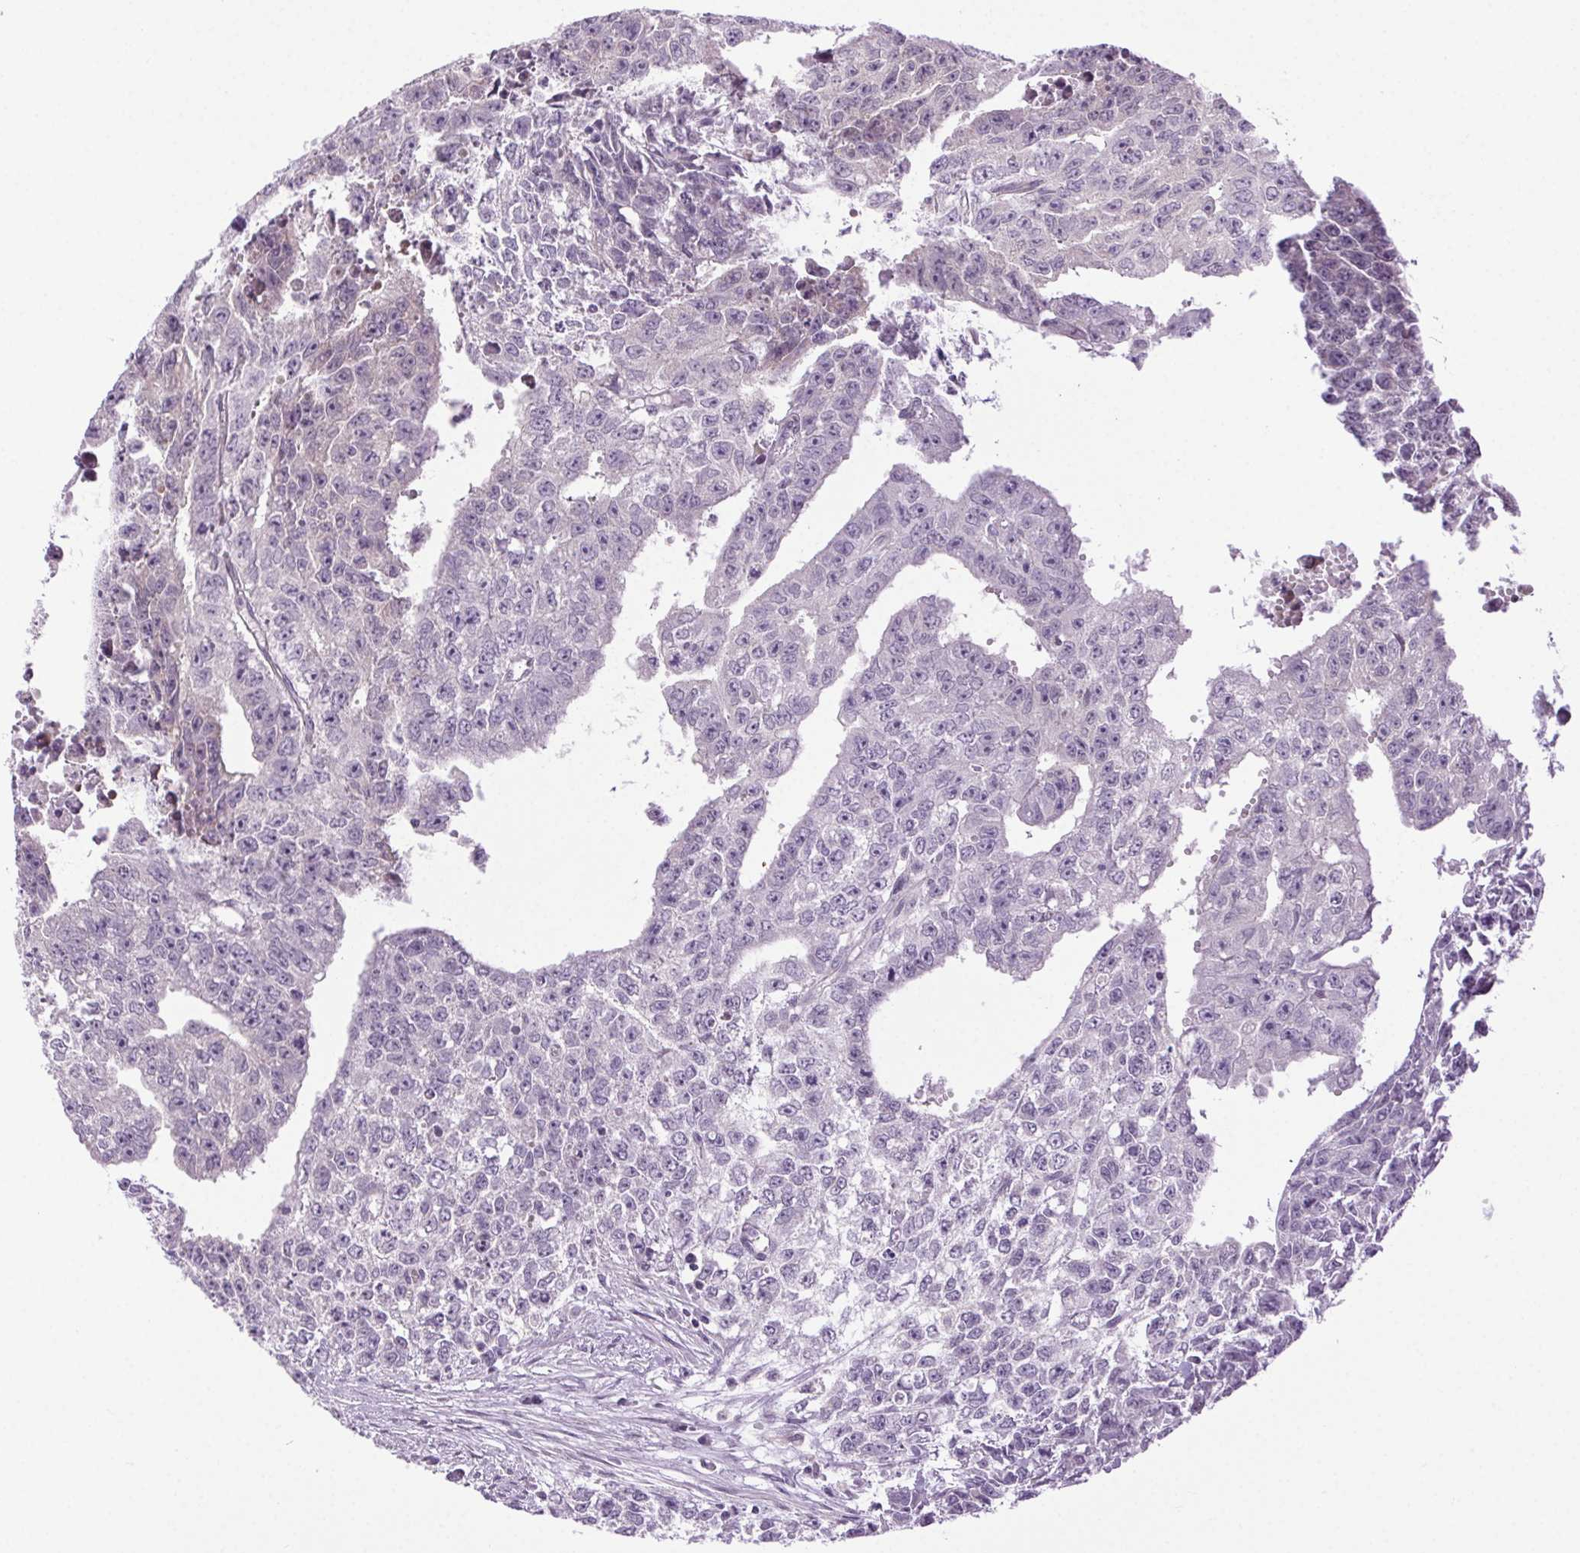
{"staining": {"intensity": "negative", "quantity": "none", "location": "none"}, "tissue": "testis cancer", "cell_type": "Tumor cells", "image_type": "cancer", "snomed": [{"axis": "morphology", "description": "Carcinoma, Embryonal, NOS"}, {"axis": "morphology", "description": "Teratoma, malignant, NOS"}, {"axis": "topography", "description": "Testis"}], "caption": "Testis embryonal carcinoma stained for a protein using immunohistochemistry demonstrates no expression tumor cells.", "gene": "SYT11", "patient": {"sex": "male", "age": 24}}